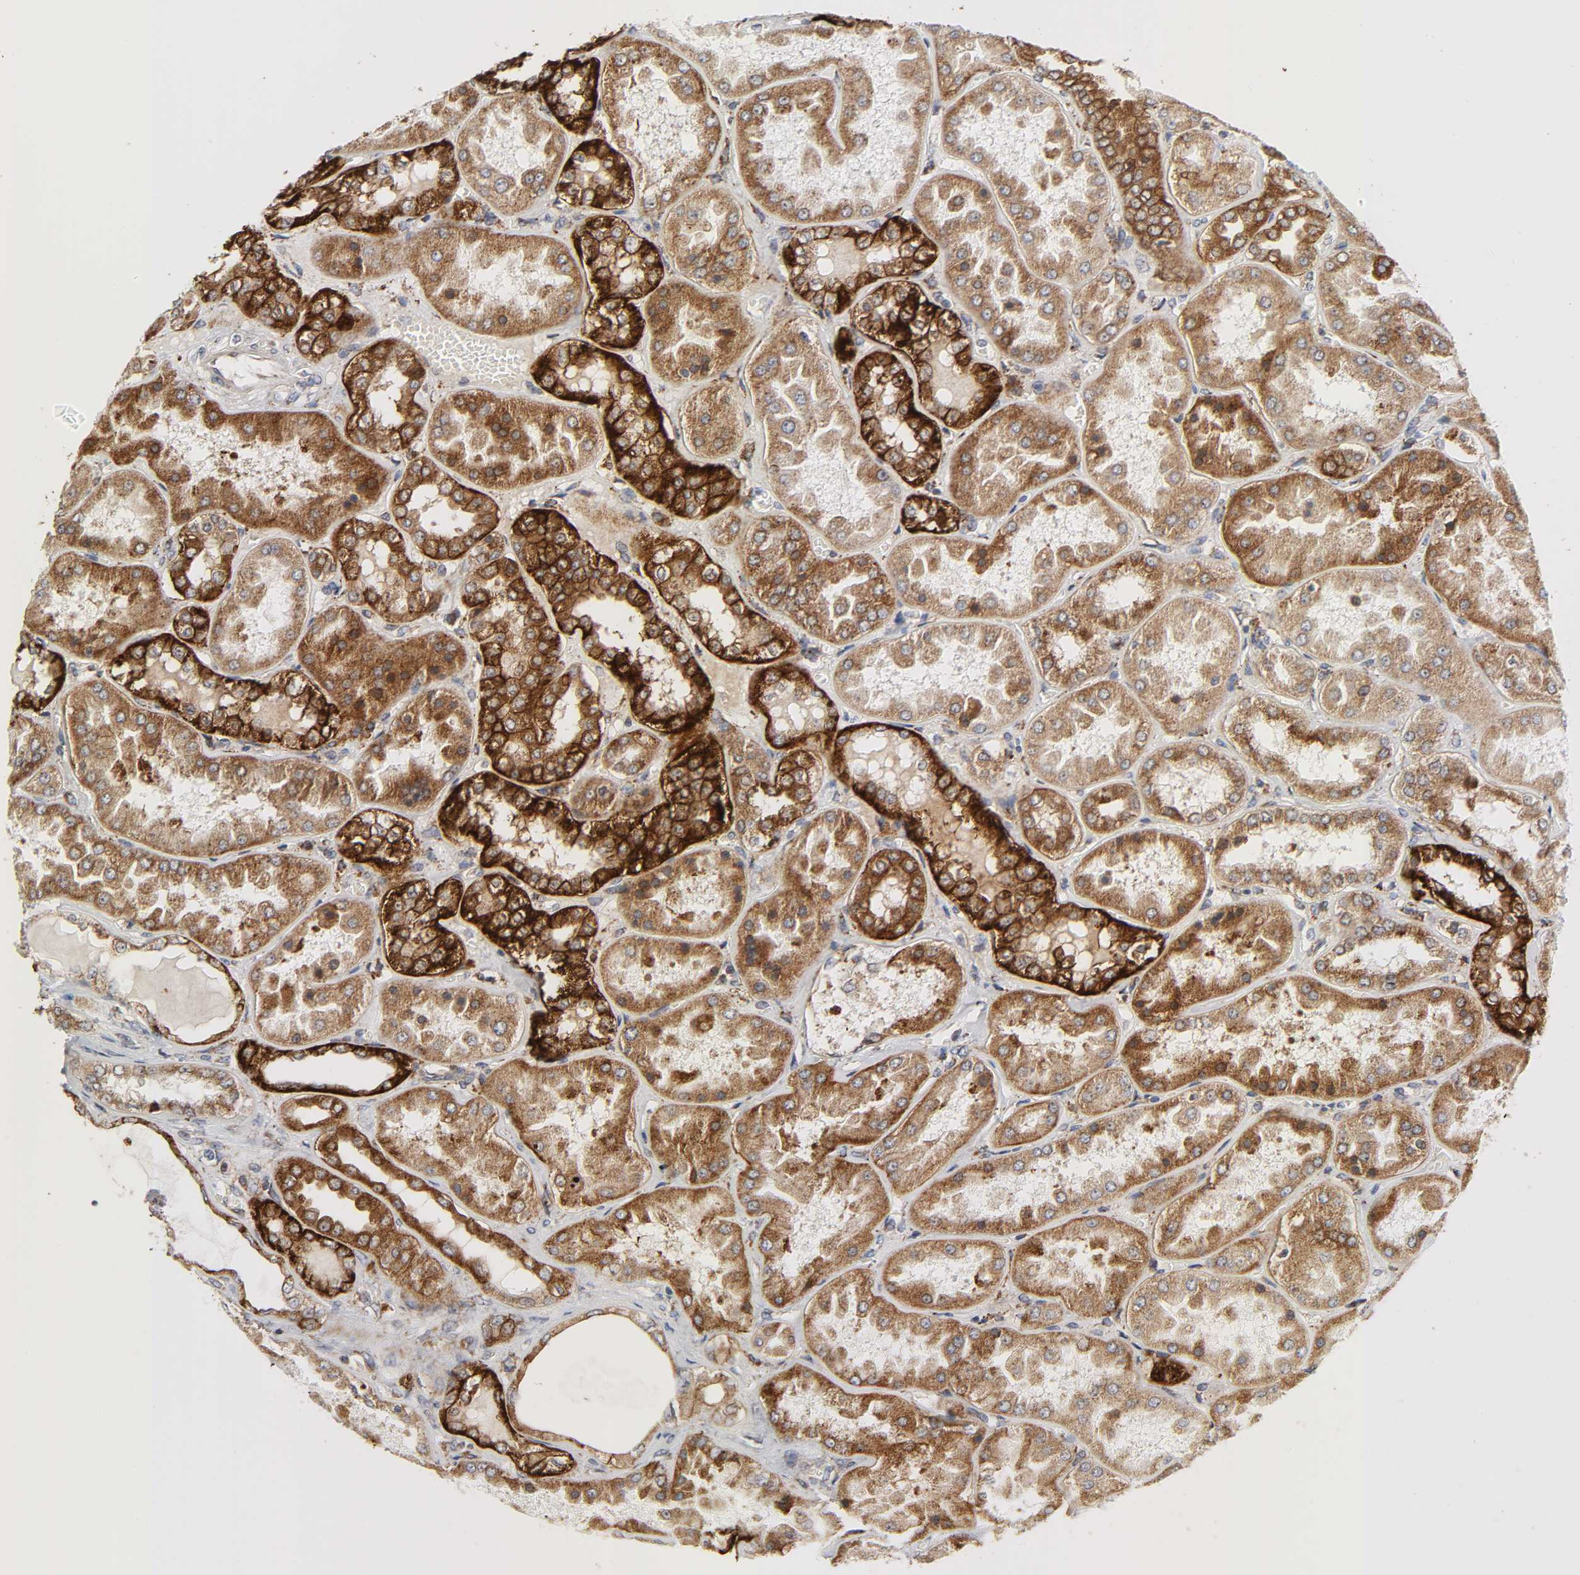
{"staining": {"intensity": "moderate", "quantity": ">75%", "location": "cytoplasmic/membranous"}, "tissue": "kidney", "cell_type": "Cells in glomeruli", "image_type": "normal", "snomed": [{"axis": "morphology", "description": "Normal tissue, NOS"}, {"axis": "topography", "description": "Kidney"}], "caption": "This image demonstrates immunohistochemistry (IHC) staining of normal human kidney, with medium moderate cytoplasmic/membranous positivity in about >75% of cells in glomeruli.", "gene": "BAX", "patient": {"sex": "female", "age": 56}}